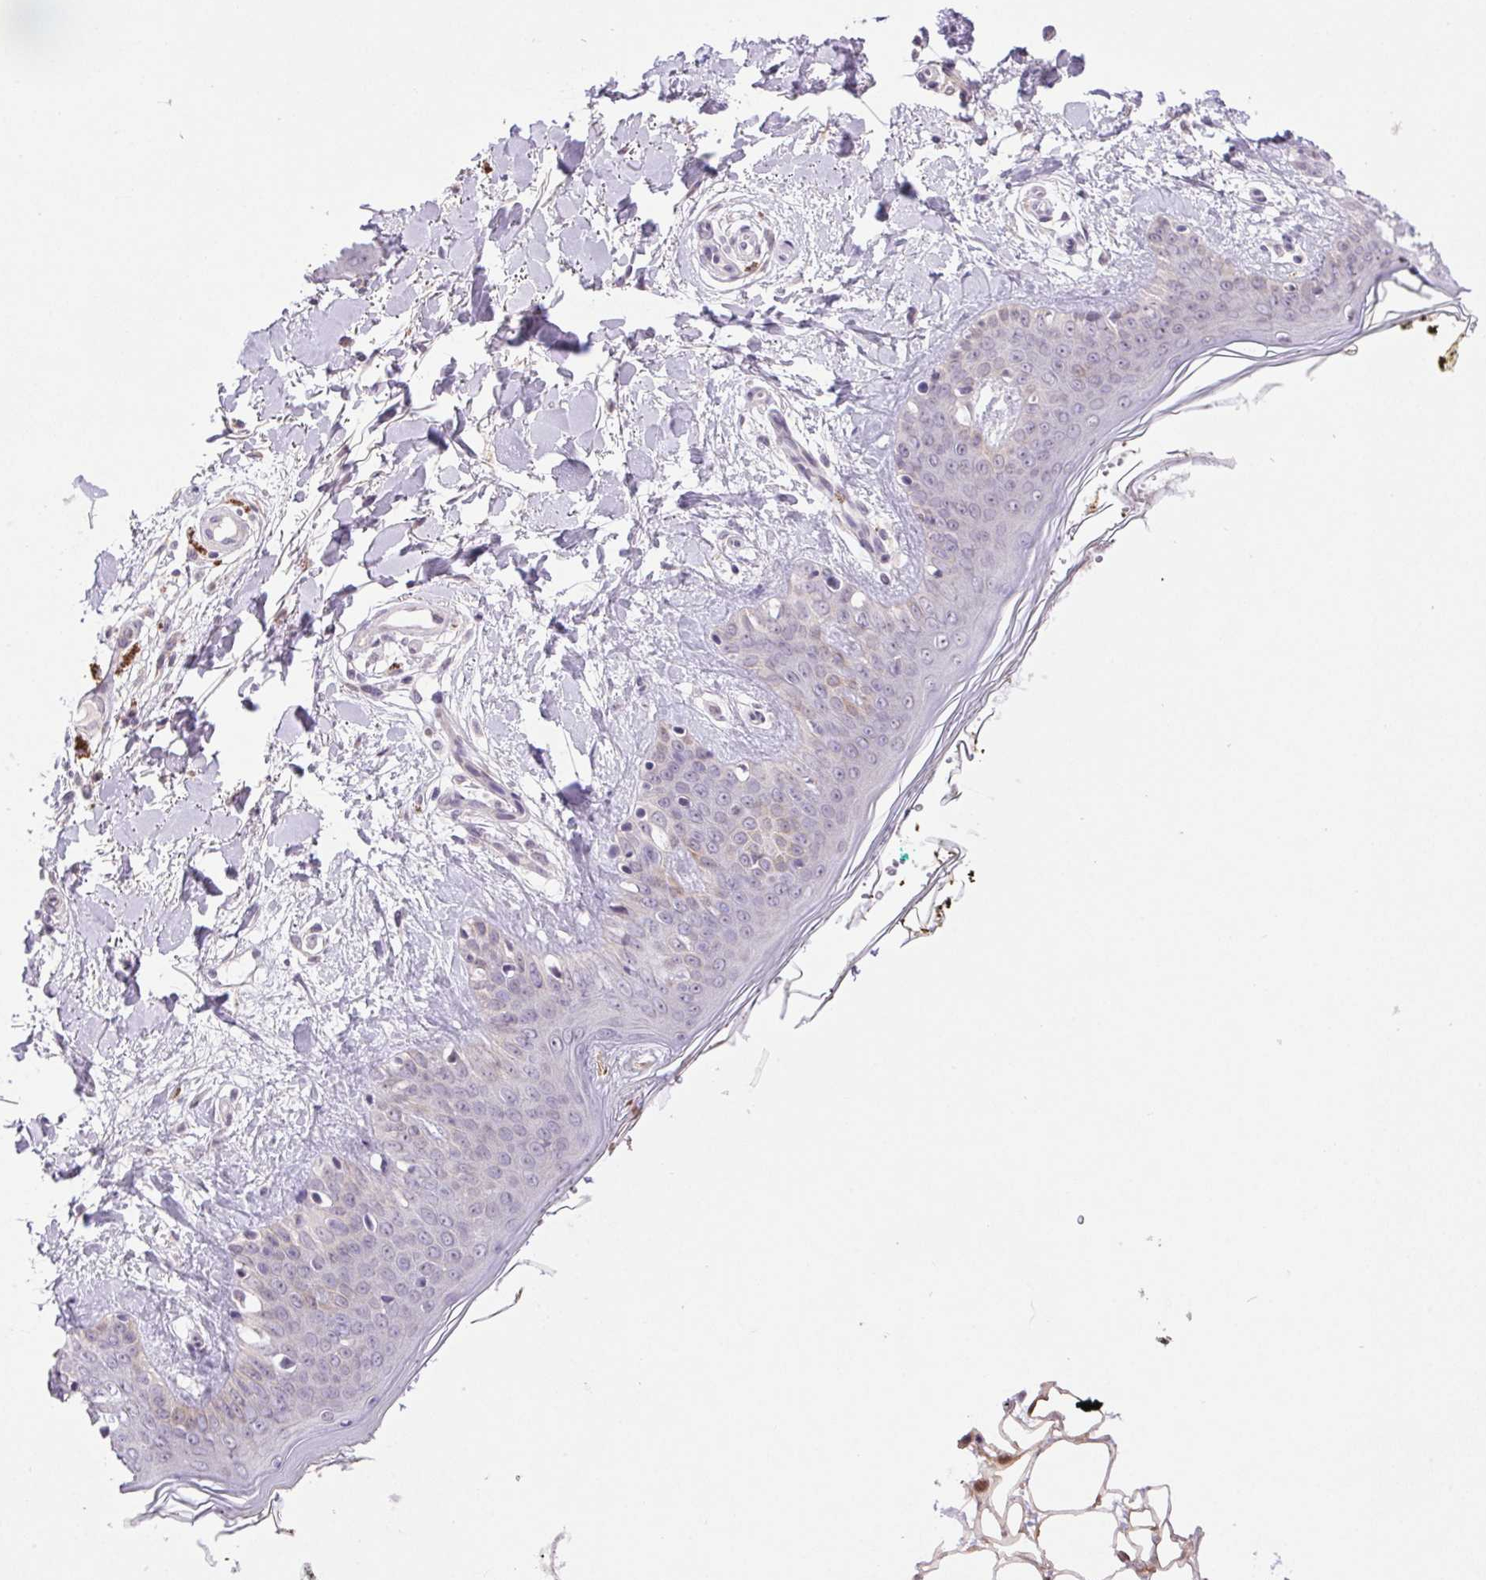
{"staining": {"intensity": "negative", "quantity": "none", "location": "none"}, "tissue": "skin", "cell_type": "Fibroblasts", "image_type": "normal", "snomed": [{"axis": "morphology", "description": "Normal tissue, NOS"}, {"axis": "topography", "description": "Skin"}], "caption": "DAB (3,3'-diaminobenzidine) immunohistochemical staining of normal skin demonstrates no significant positivity in fibroblasts. (Brightfield microscopy of DAB (3,3'-diaminobenzidine) immunohistochemistry (IHC) at high magnification).", "gene": "LRRTM1", "patient": {"sex": "female", "age": 34}}